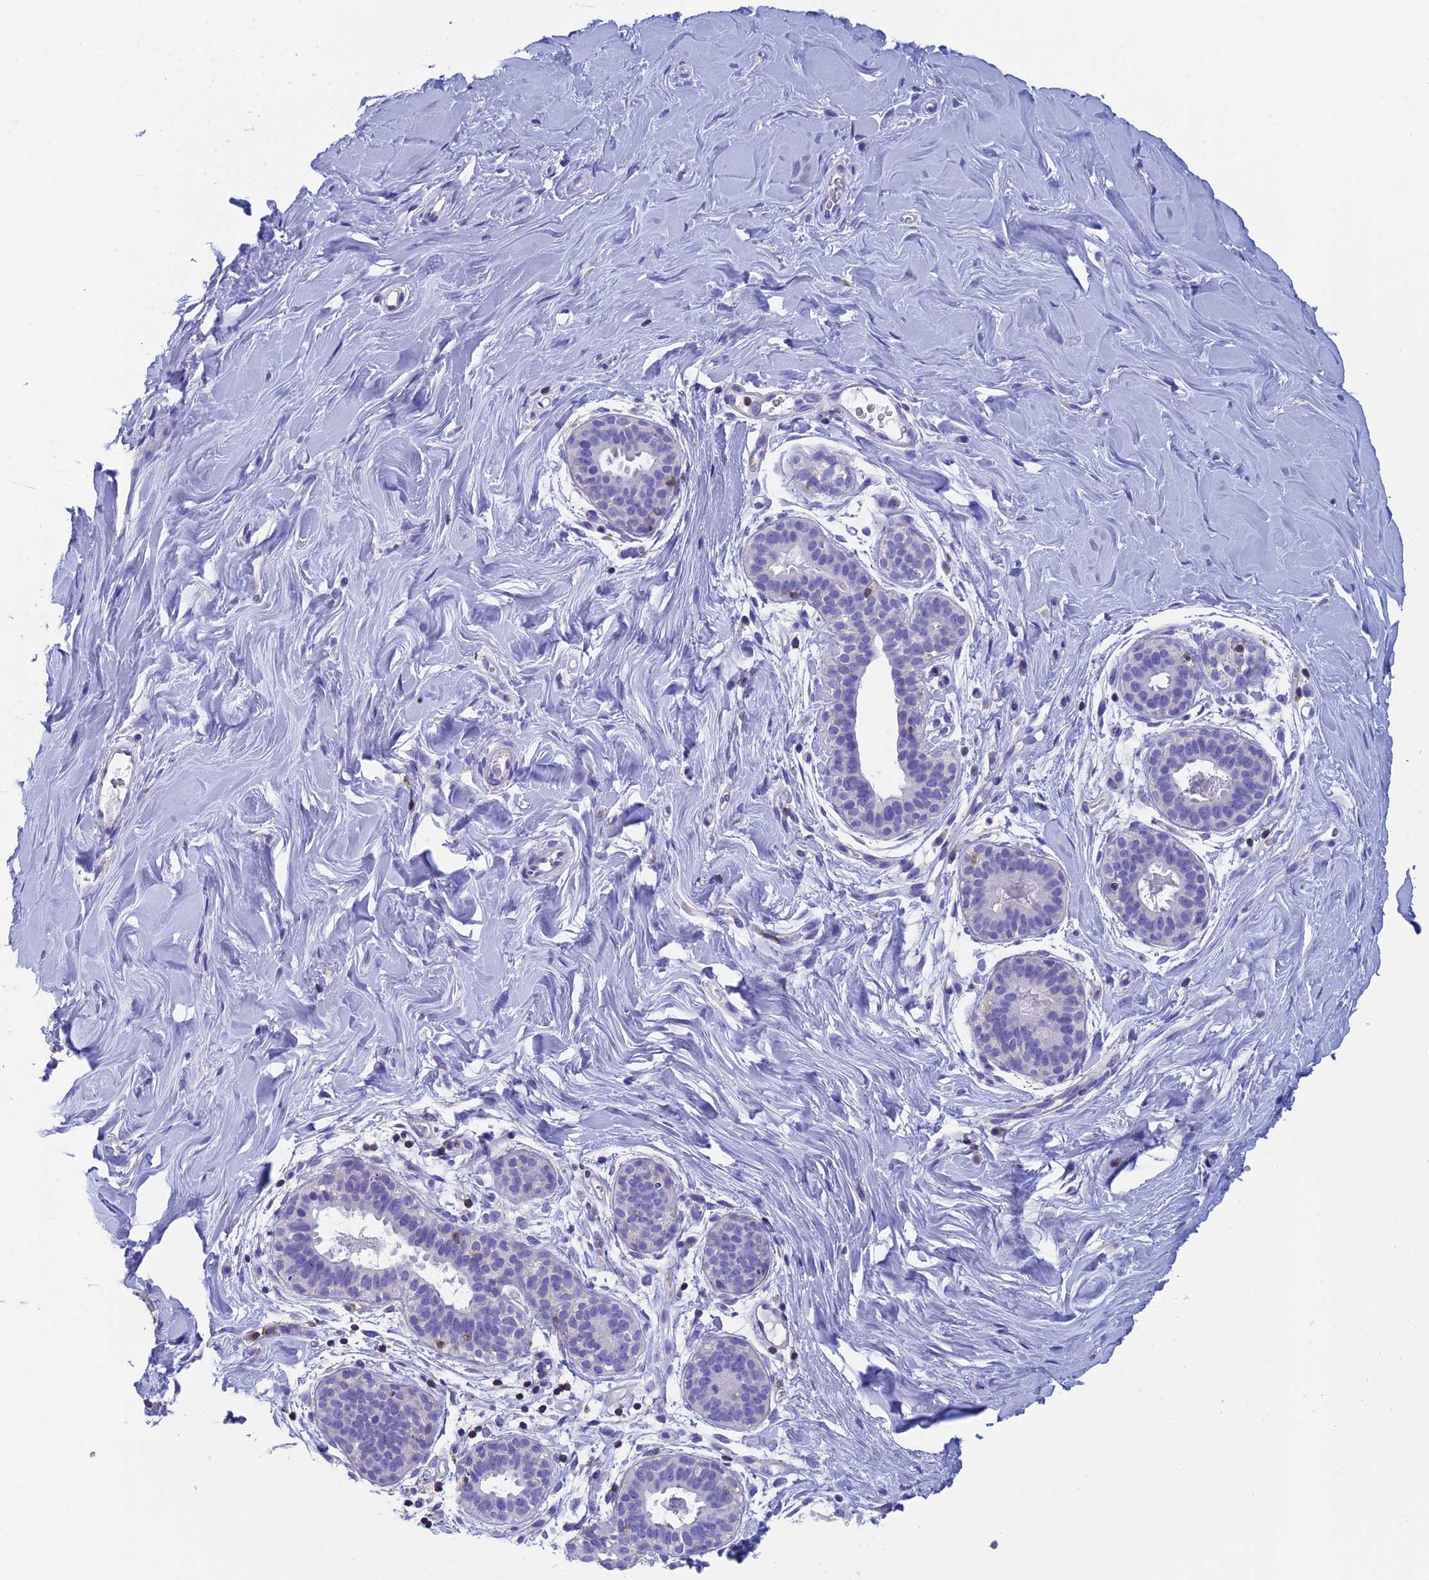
{"staining": {"intensity": "negative", "quantity": "none", "location": "none"}, "tissue": "adipose tissue", "cell_type": "Adipocytes", "image_type": "normal", "snomed": [{"axis": "morphology", "description": "Normal tissue, NOS"}, {"axis": "topography", "description": "Breast"}], "caption": "Protein analysis of unremarkable adipose tissue demonstrates no significant positivity in adipocytes. The staining was performed using DAB (3,3'-diaminobenzidine) to visualize the protein expression in brown, while the nuclei were stained in blue with hematoxylin (Magnification: 20x).", "gene": "SEPTIN1", "patient": {"sex": "female", "age": 26}}